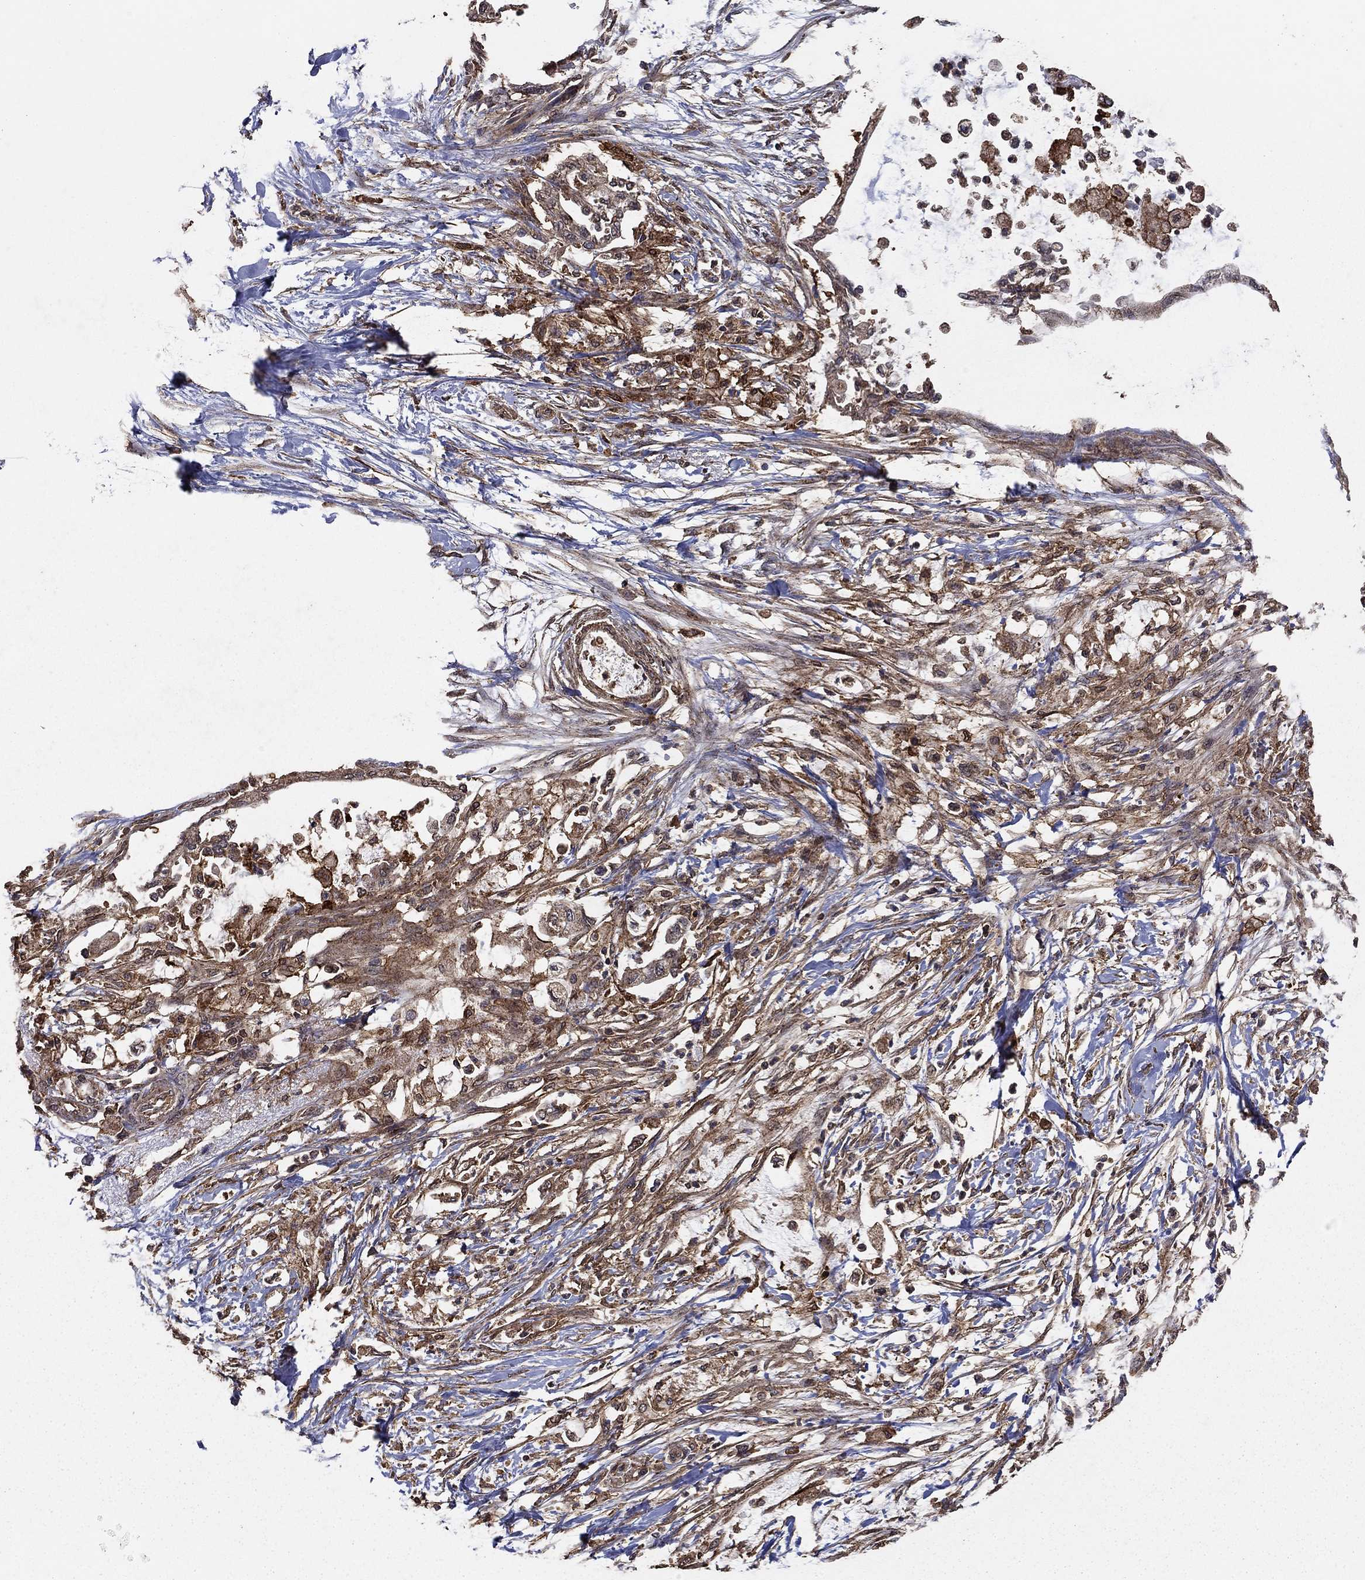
{"staining": {"intensity": "moderate", "quantity": ">75%", "location": "cytoplasmic/membranous"}, "tissue": "pancreatic cancer", "cell_type": "Tumor cells", "image_type": "cancer", "snomed": [{"axis": "morphology", "description": "Normal tissue, NOS"}, {"axis": "morphology", "description": "Adenocarcinoma, NOS"}, {"axis": "topography", "description": "Pancreas"}, {"axis": "topography", "description": "Duodenum"}], "caption": "This is an image of IHC staining of adenocarcinoma (pancreatic), which shows moderate expression in the cytoplasmic/membranous of tumor cells.", "gene": "IFRD1", "patient": {"sex": "female", "age": 60}}